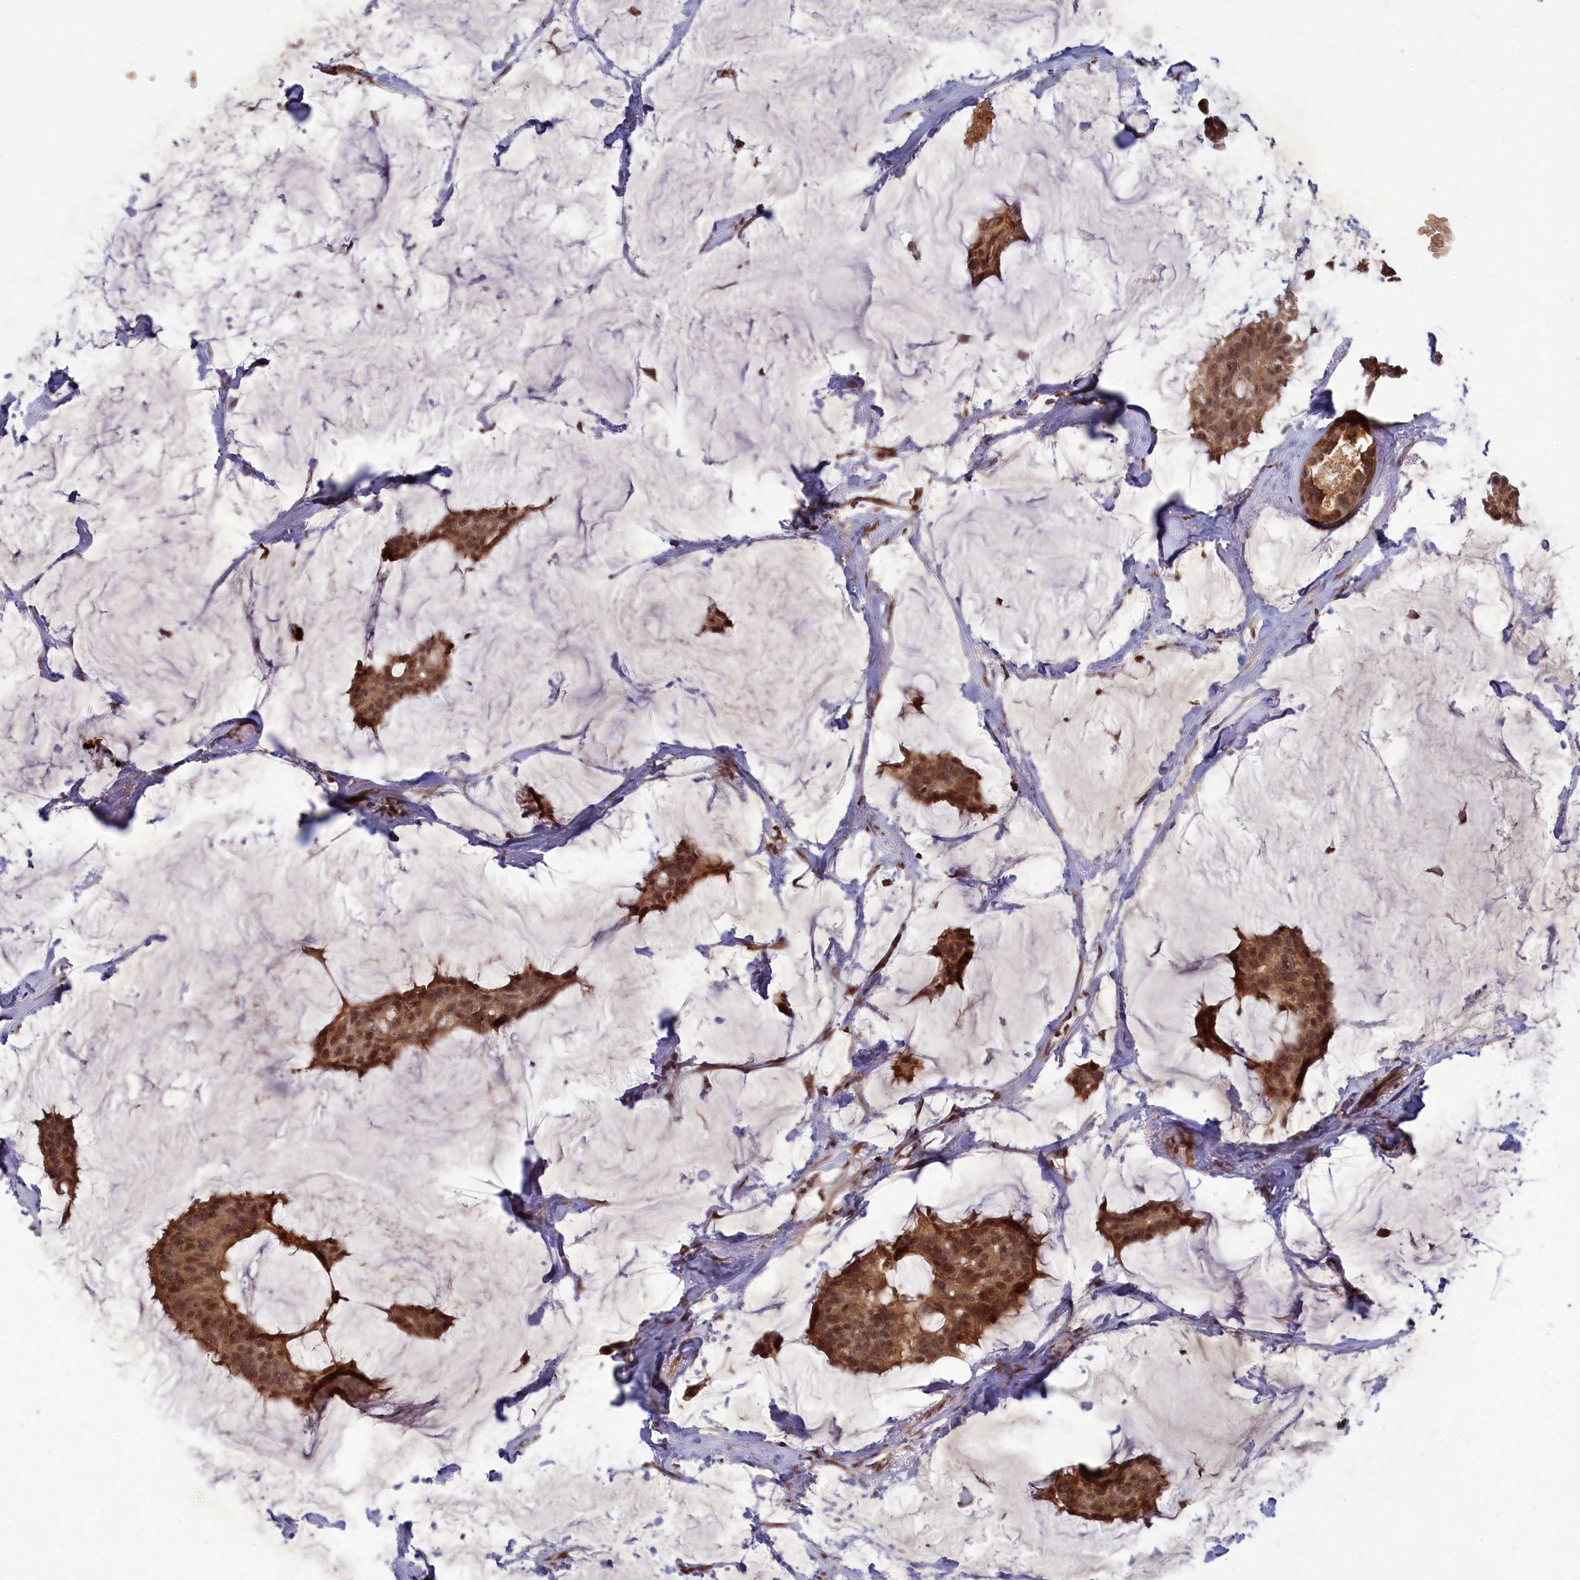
{"staining": {"intensity": "moderate", "quantity": ">75%", "location": "cytoplasmic/membranous,nuclear"}, "tissue": "breast cancer", "cell_type": "Tumor cells", "image_type": "cancer", "snomed": [{"axis": "morphology", "description": "Duct carcinoma"}, {"axis": "topography", "description": "Breast"}], "caption": "Protein expression analysis of human breast cancer reveals moderate cytoplasmic/membranous and nuclear expression in about >75% of tumor cells.", "gene": "SRMS", "patient": {"sex": "female", "age": 93}}